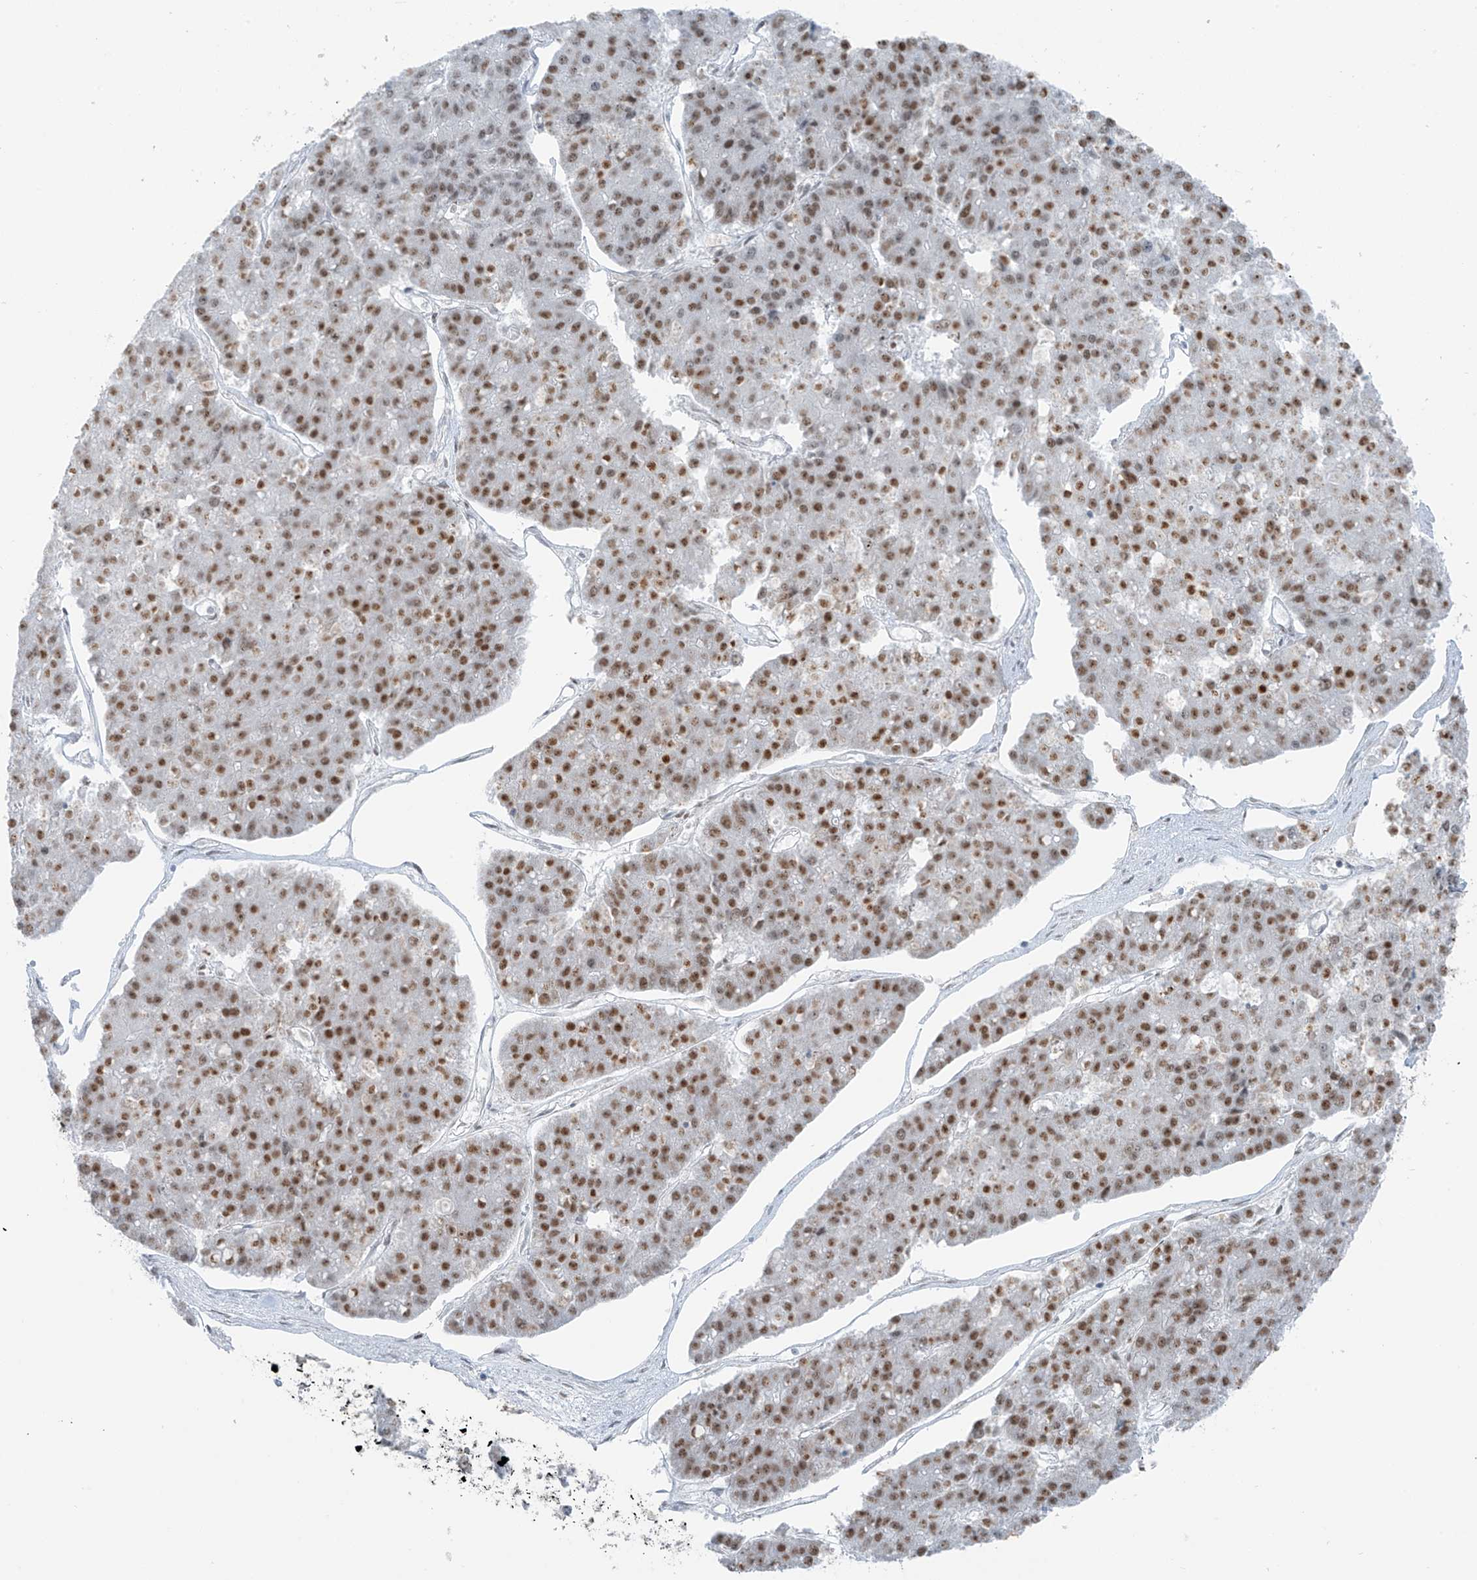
{"staining": {"intensity": "moderate", "quantity": ">75%", "location": "nuclear"}, "tissue": "pancreatic cancer", "cell_type": "Tumor cells", "image_type": "cancer", "snomed": [{"axis": "morphology", "description": "Adenocarcinoma, NOS"}, {"axis": "topography", "description": "Pancreas"}], "caption": "Adenocarcinoma (pancreatic) was stained to show a protein in brown. There is medium levels of moderate nuclear positivity in approximately >75% of tumor cells.", "gene": "WRNIP1", "patient": {"sex": "male", "age": 50}}